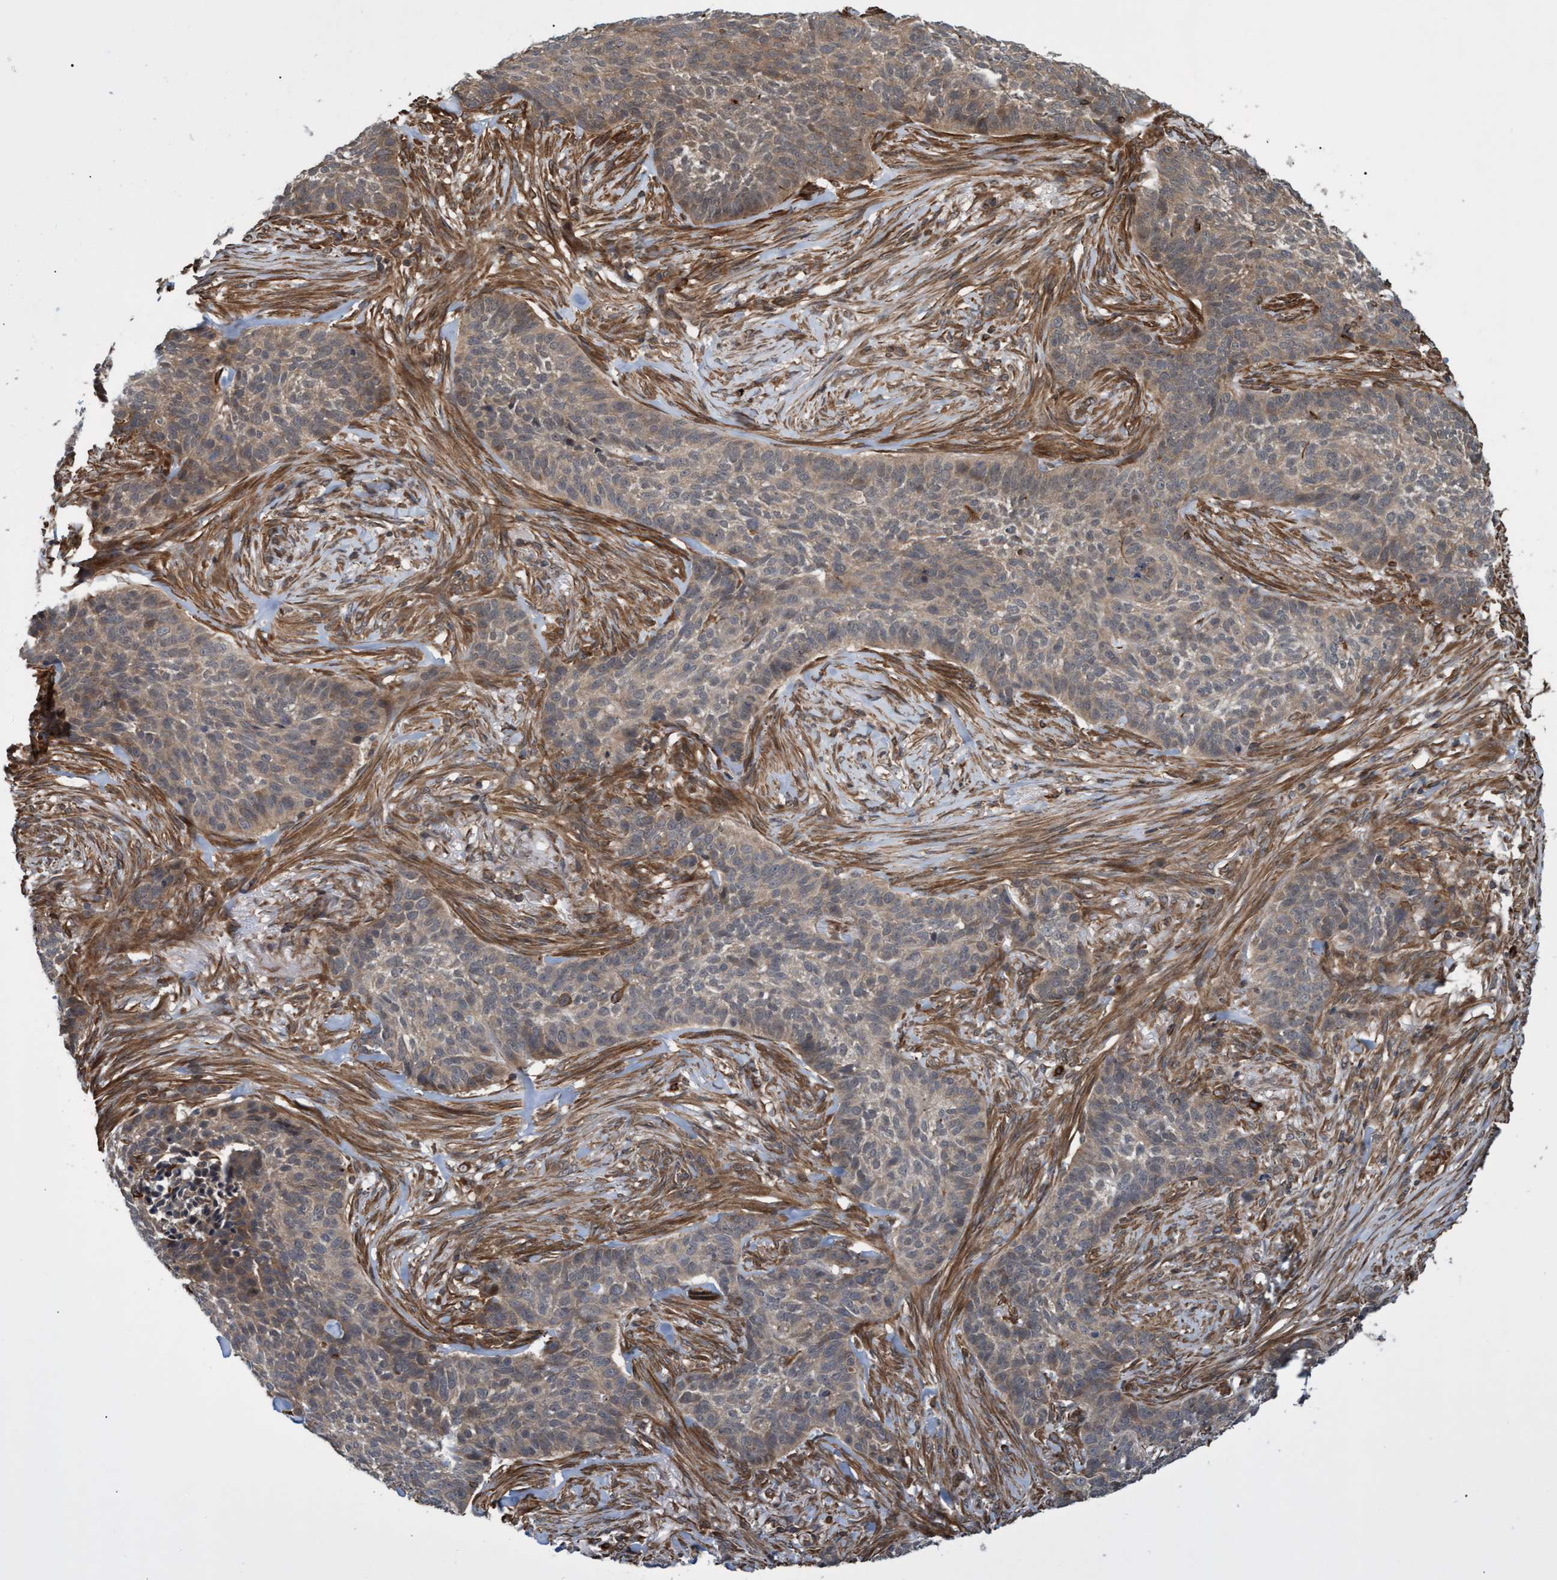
{"staining": {"intensity": "weak", "quantity": "25%-75%", "location": "cytoplasmic/membranous"}, "tissue": "skin cancer", "cell_type": "Tumor cells", "image_type": "cancer", "snomed": [{"axis": "morphology", "description": "Basal cell carcinoma"}, {"axis": "topography", "description": "Skin"}], "caption": "A low amount of weak cytoplasmic/membranous expression is seen in approximately 25%-75% of tumor cells in skin basal cell carcinoma tissue.", "gene": "TNFRSF10B", "patient": {"sex": "male", "age": 85}}